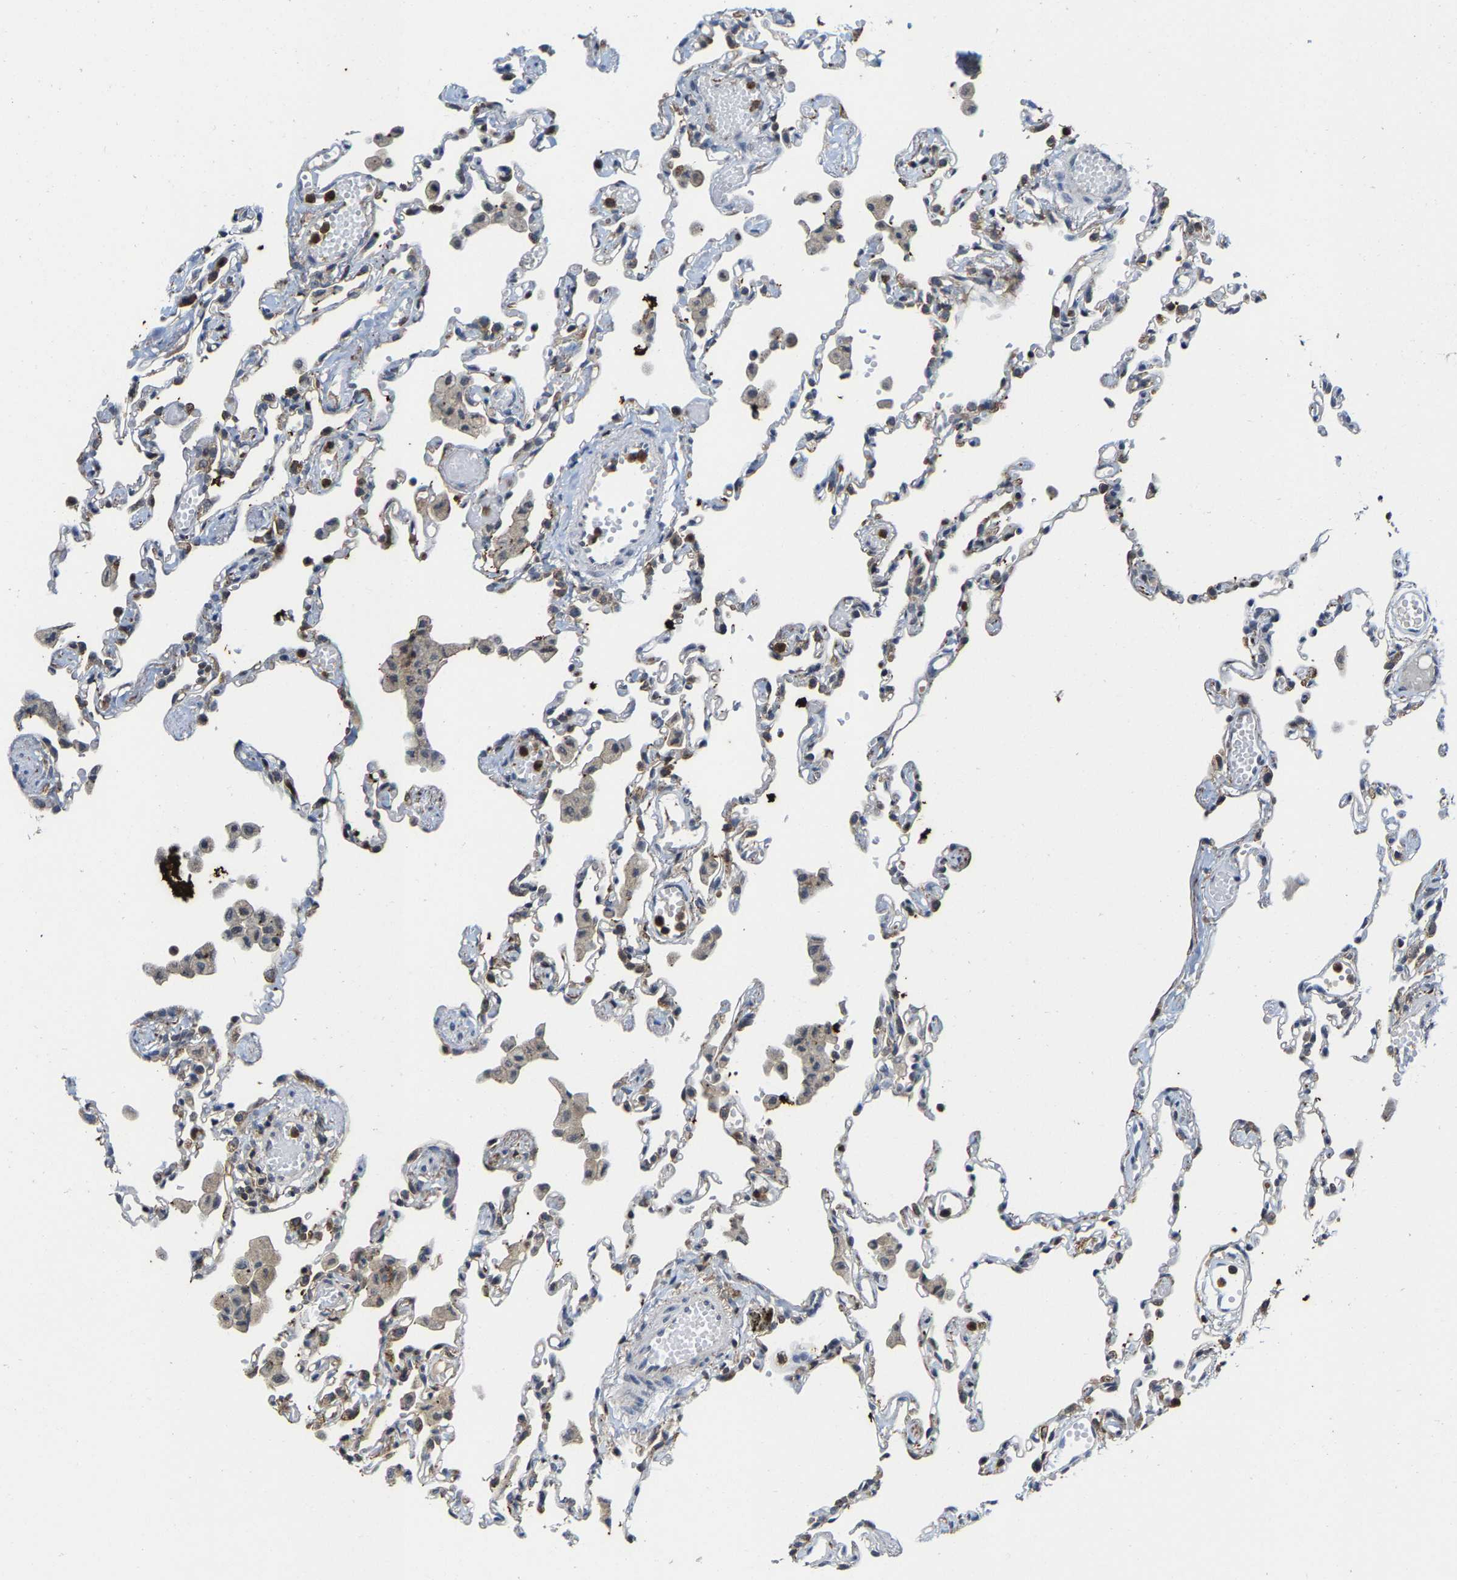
{"staining": {"intensity": "weak", "quantity": "<25%", "location": "cytoplasmic/membranous"}, "tissue": "lung", "cell_type": "Alveolar cells", "image_type": "normal", "snomed": [{"axis": "morphology", "description": "Normal tissue, NOS"}, {"axis": "topography", "description": "Bronchus"}, {"axis": "topography", "description": "Lung"}], "caption": "Human lung stained for a protein using immunohistochemistry (IHC) displays no positivity in alveolar cells.", "gene": "FGD3", "patient": {"sex": "female", "age": 49}}